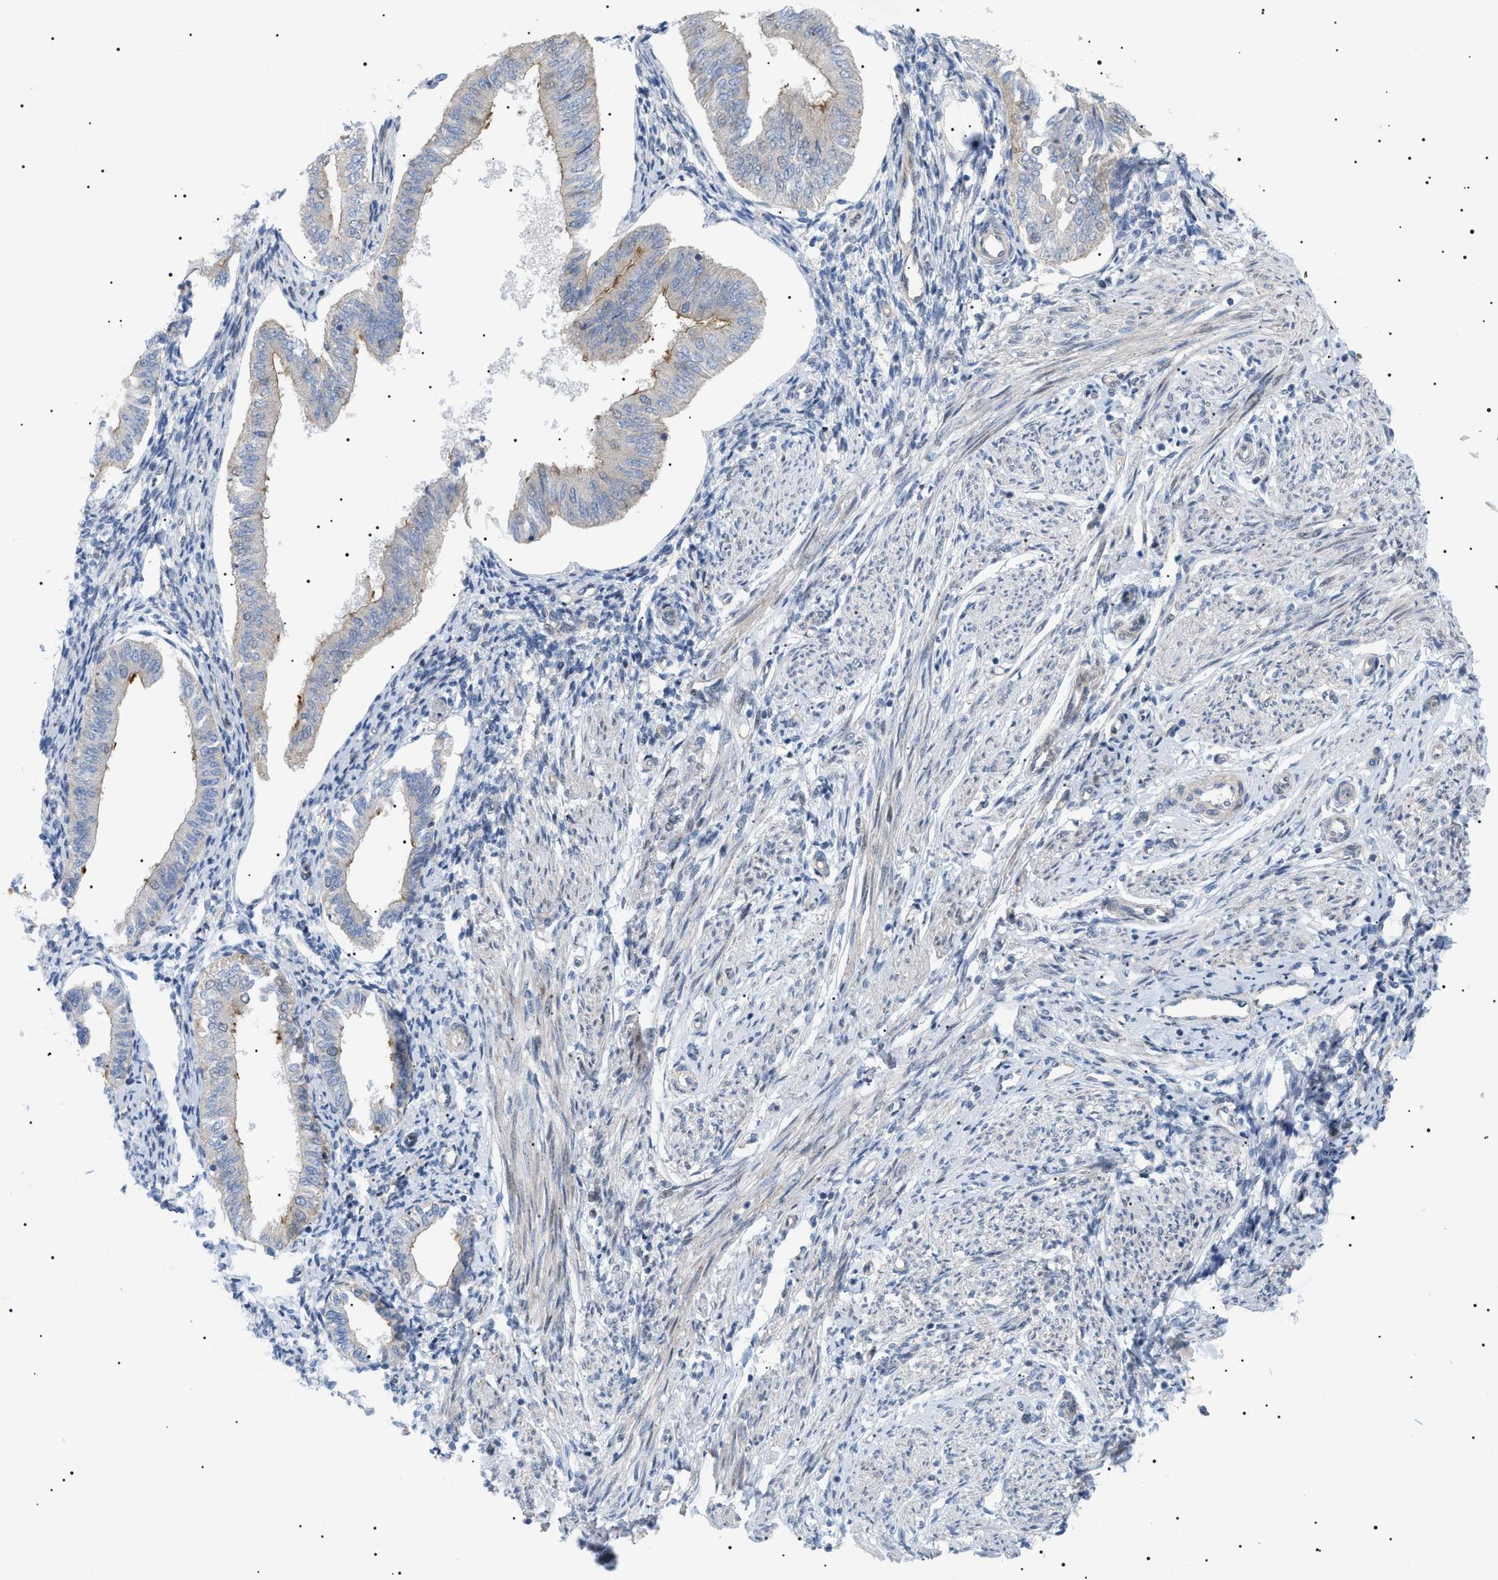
{"staining": {"intensity": "weak", "quantity": "<25%", "location": "cytoplasmic/membranous"}, "tissue": "endometrium", "cell_type": "Cells in endometrial stroma", "image_type": "normal", "snomed": [{"axis": "morphology", "description": "Normal tissue, NOS"}, {"axis": "topography", "description": "Endometrium"}], "caption": "Endometrium was stained to show a protein in brown. There is no significant staining in cells in endometrial stroma. (DAB (3,3'-diaminobenzidine) immunohistochemistry (IHC) visualized using brightfield microscopy, high magnification).", "gene": "SFXN5", "patient": {"sex": "female", "age": 50}}